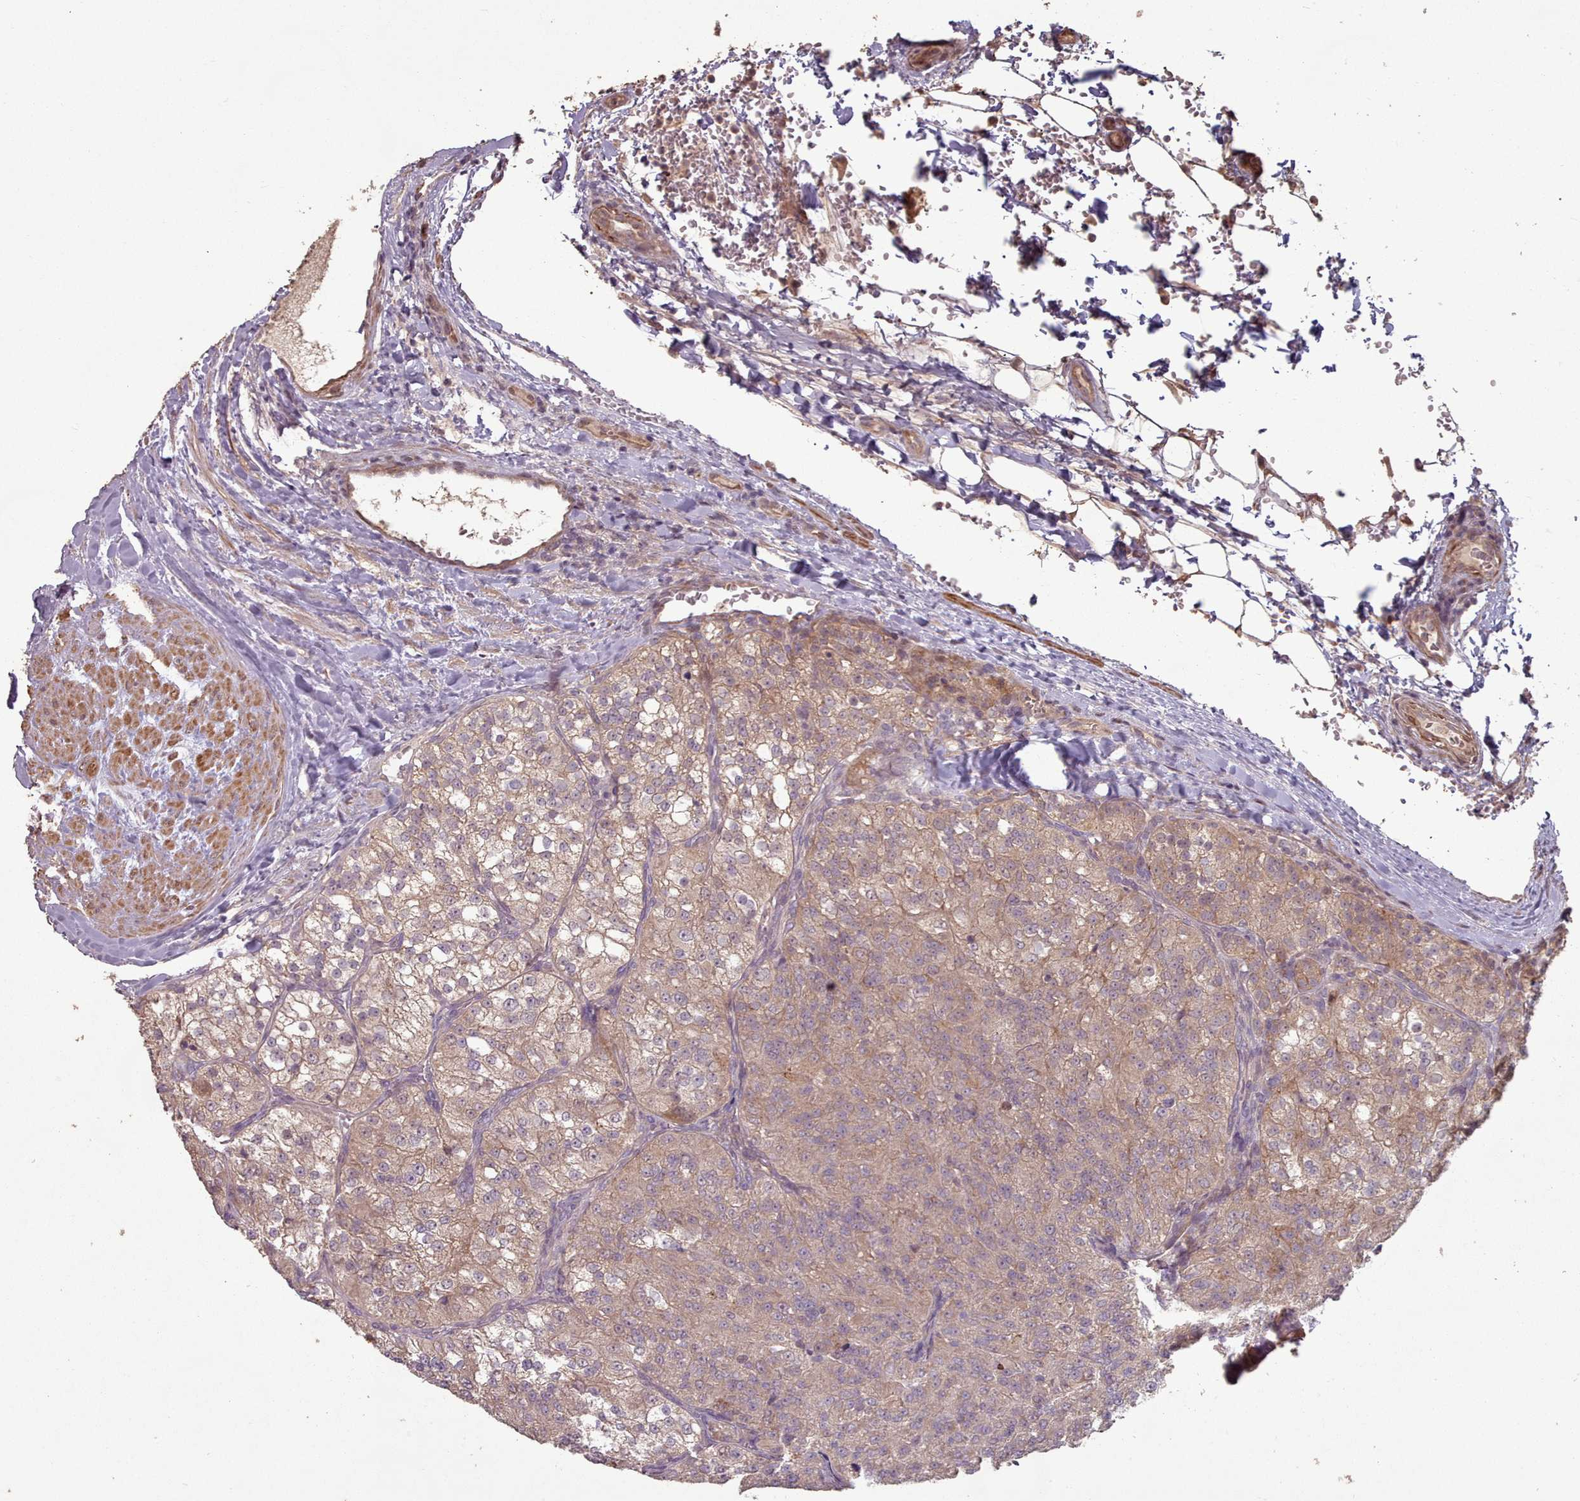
{"staining": {"intensity": "moderate", "quantity": "25%-75%", "location": "cytoplasmic/membranous"}, "tissue": "renal cancer", "cell_type": "Tumor cells", "image_type": "cancer", "snomed": [{"axis": "morphology", "description": "Adenocarcinoma, NOS"}, {"axis": "topography", "description": "Kidney"}], "caption": "Immunohistochemistry (DAB) staining of renal adenocarcinoma shows moderate cytoplasmic/membranous protein staining in approximately 25%-75% of tumor cells.", "gene": "ERCC6L", "patient": {"sex": "female", "age": 63}}